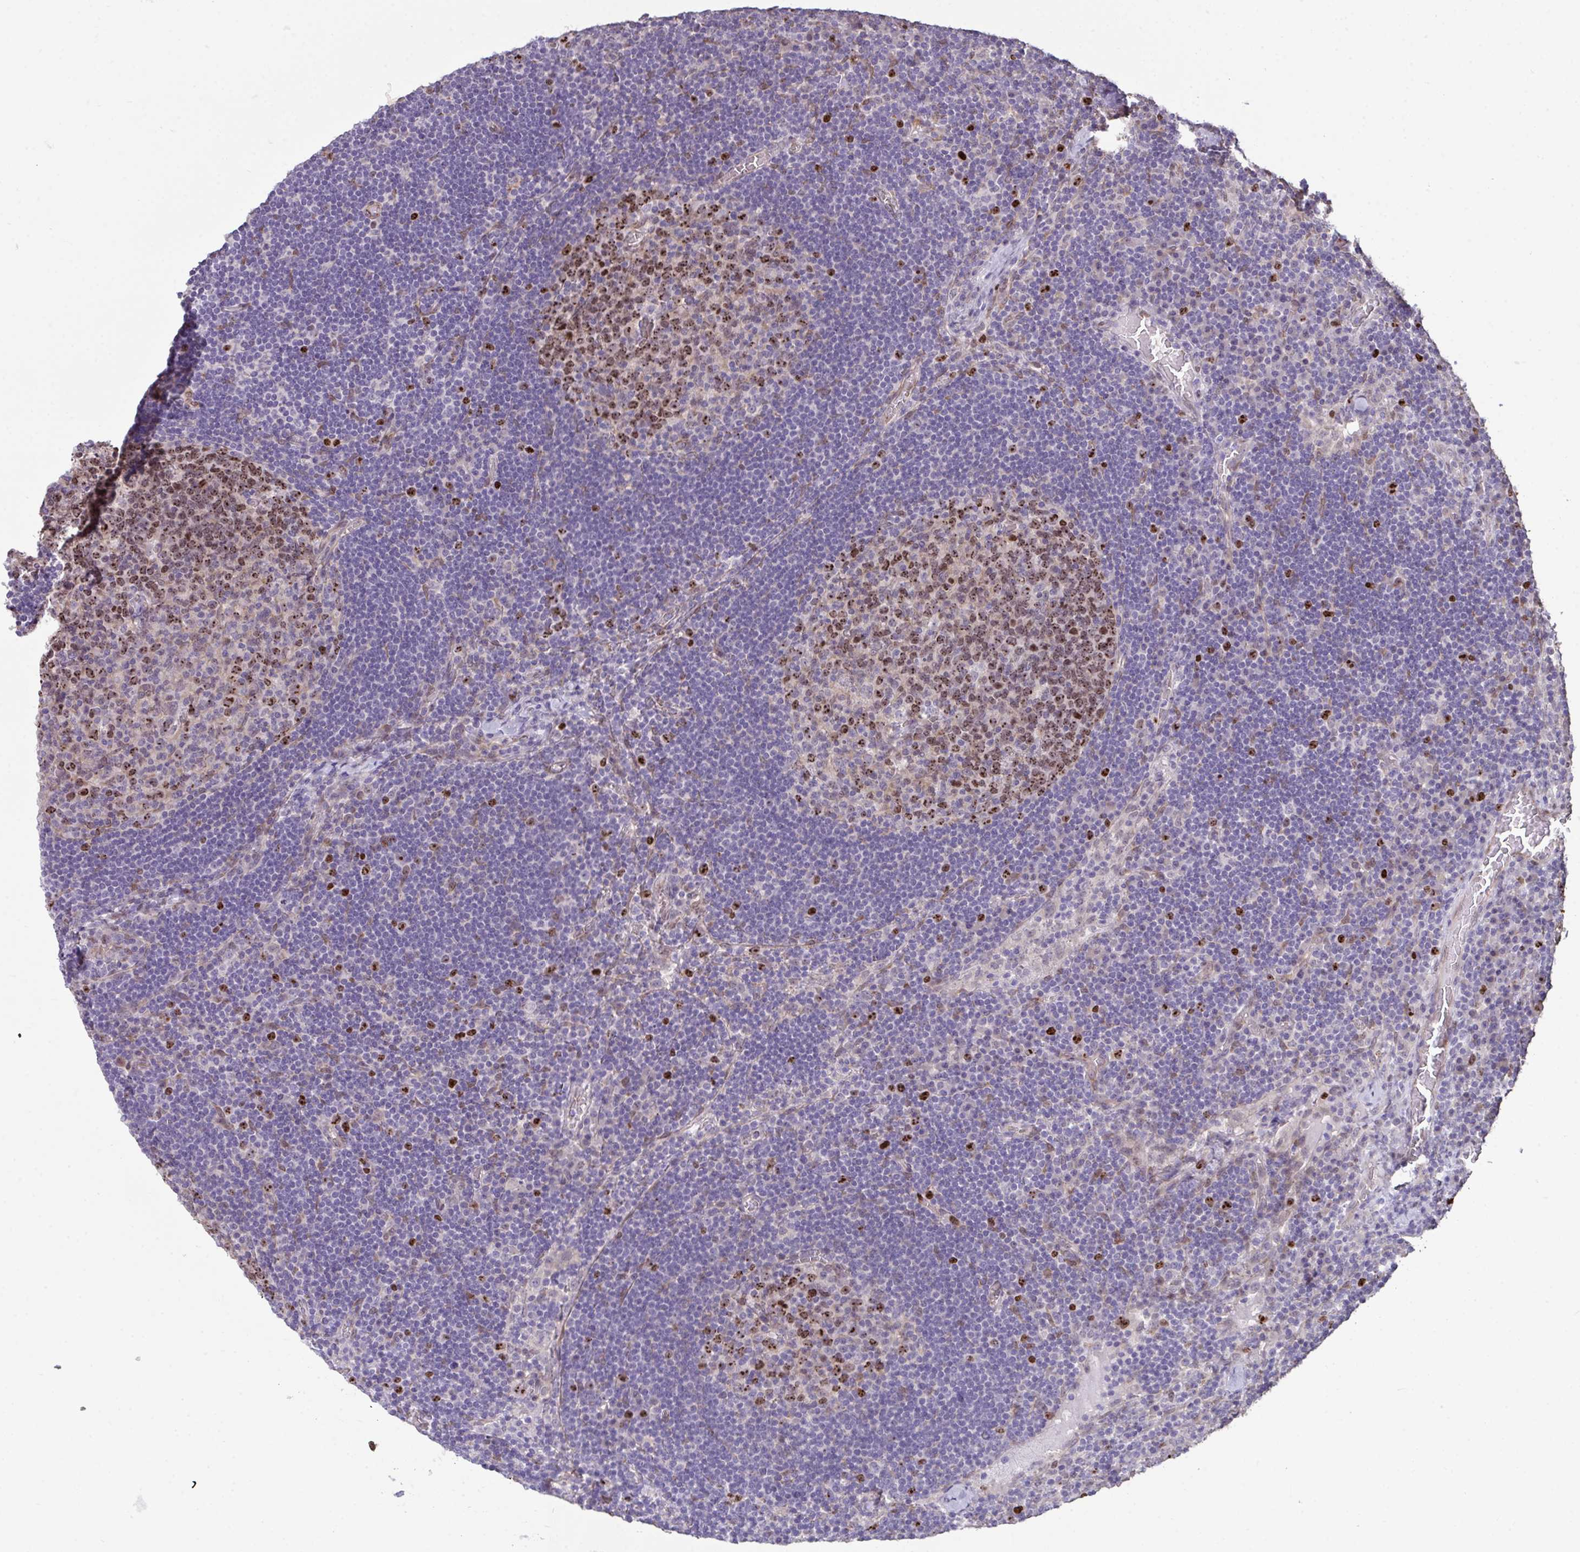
{"staining": {"intensity": "strong", "quantity": "25%-75%", "location": "nuclear"}, "tissue": "lymph node", "cell_type": "Germinal center cells", "image_type": "normal", "snomed": [{"axis": "morphology", "description": "Normal tissue, NOS"}, {"axis": "topography", "description": "Lymph node"}], "caption": "Protein analysis of benign lymph node shows strong nuclear staining in about 25%-75% of germinal center cells. The staining was performed using DAB (3,3'-diaminobenzidine) to visualize the protein expression in brown, while the nuclei were stained in blue with hematoxylin (Magnification: 20x).", "gene": "SETD7", "patient": {"sex": "male", "age": 67}}